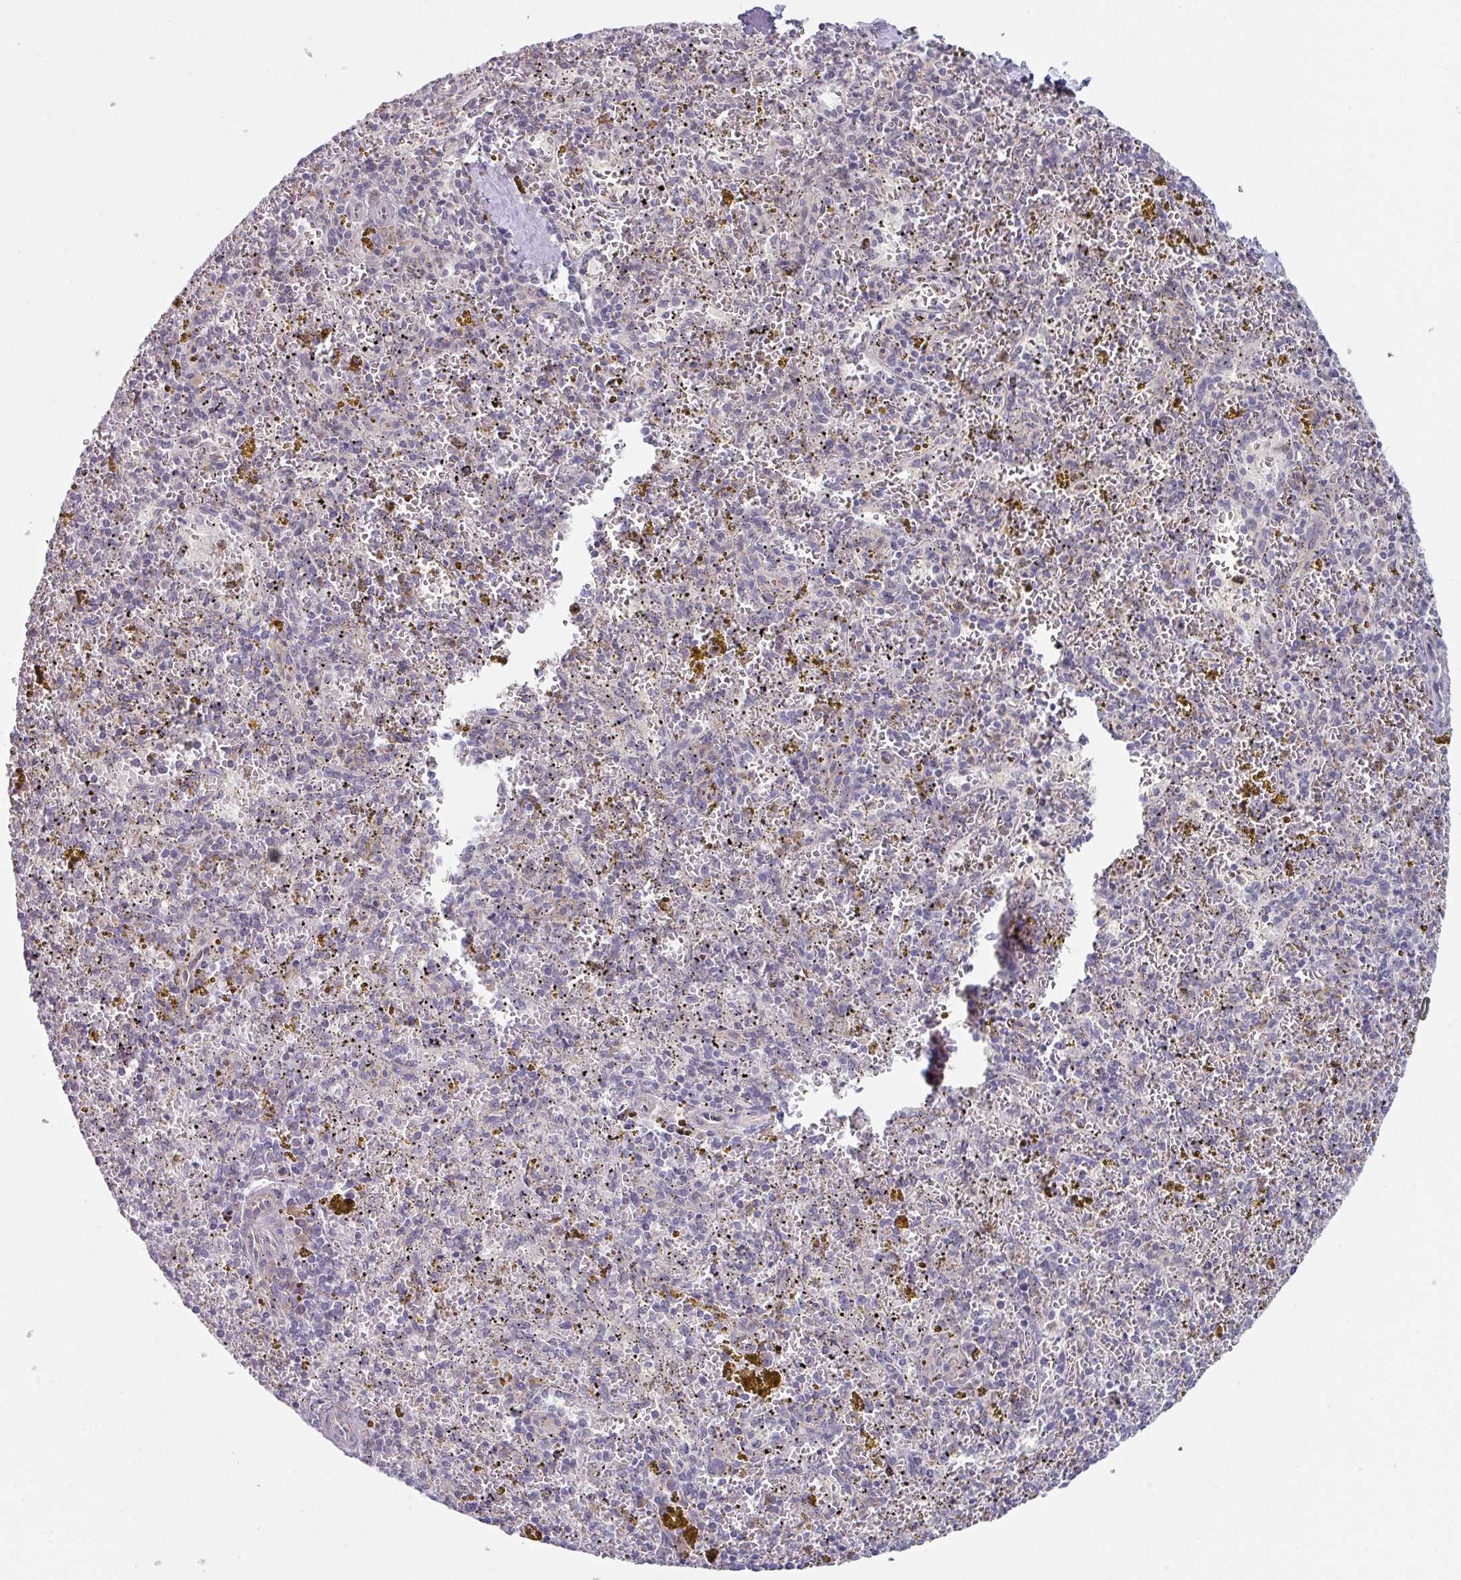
{"staining": {"intensity": "negative", "quantity": "none", "location": "none"}, "tissue": "spleen", "cell_type": "Cells in red pulp", "image_type": "normal", "snomed": [{"axis": "morphology", "description": "Normal tissue, NOS"}, {"axis": "topography", "description": "Spleen"}], "caption": "Cells in red pulp show no significant positivity in unremarkable spleen. The staining is performed using DAB brown chromogen with nuclei counter-stained in using hematoxylin.", "gene": "TMED5", "patient": {"sex": "male", "age": 57}}